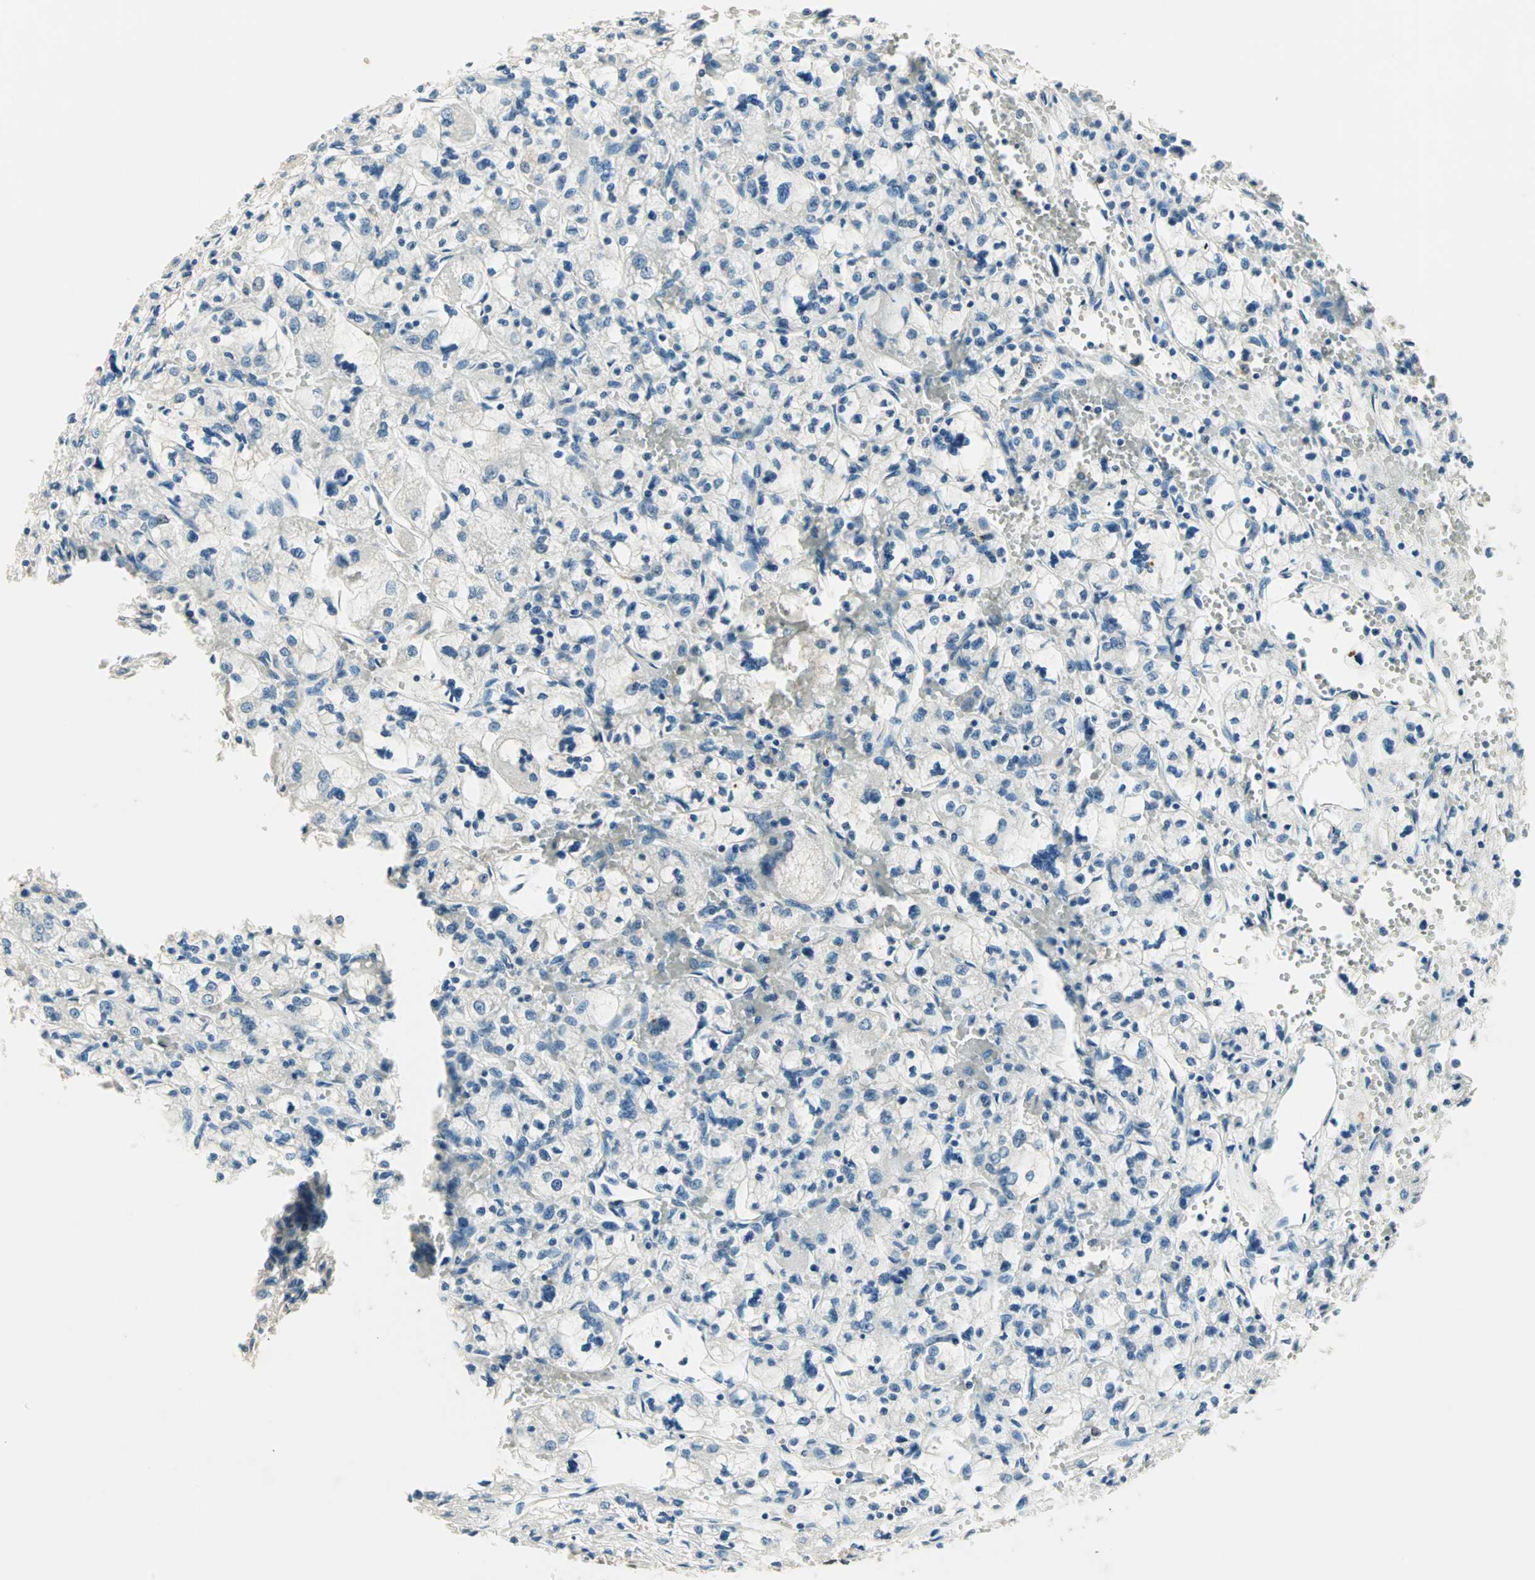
{"staining": {"intensity": "negative", "quantity": "none", "location": "none"}, "tissue": "renal cancer", "cell_type": "Tumor cells", "image_type": "cancer", "snomed": [{"axis": "morphology", "description": "Adenocarcinoma, NOS"}, {"axis": "topography", "description": "Kidney"}], "caption": "The IHC photomicrograph has no significant staining in tumor cells of renal cancer tissue. (IHC, brightfield microscopy, high magnification).", "gene": "MDC1", "patient": {"sex": "female", "age": 83}}